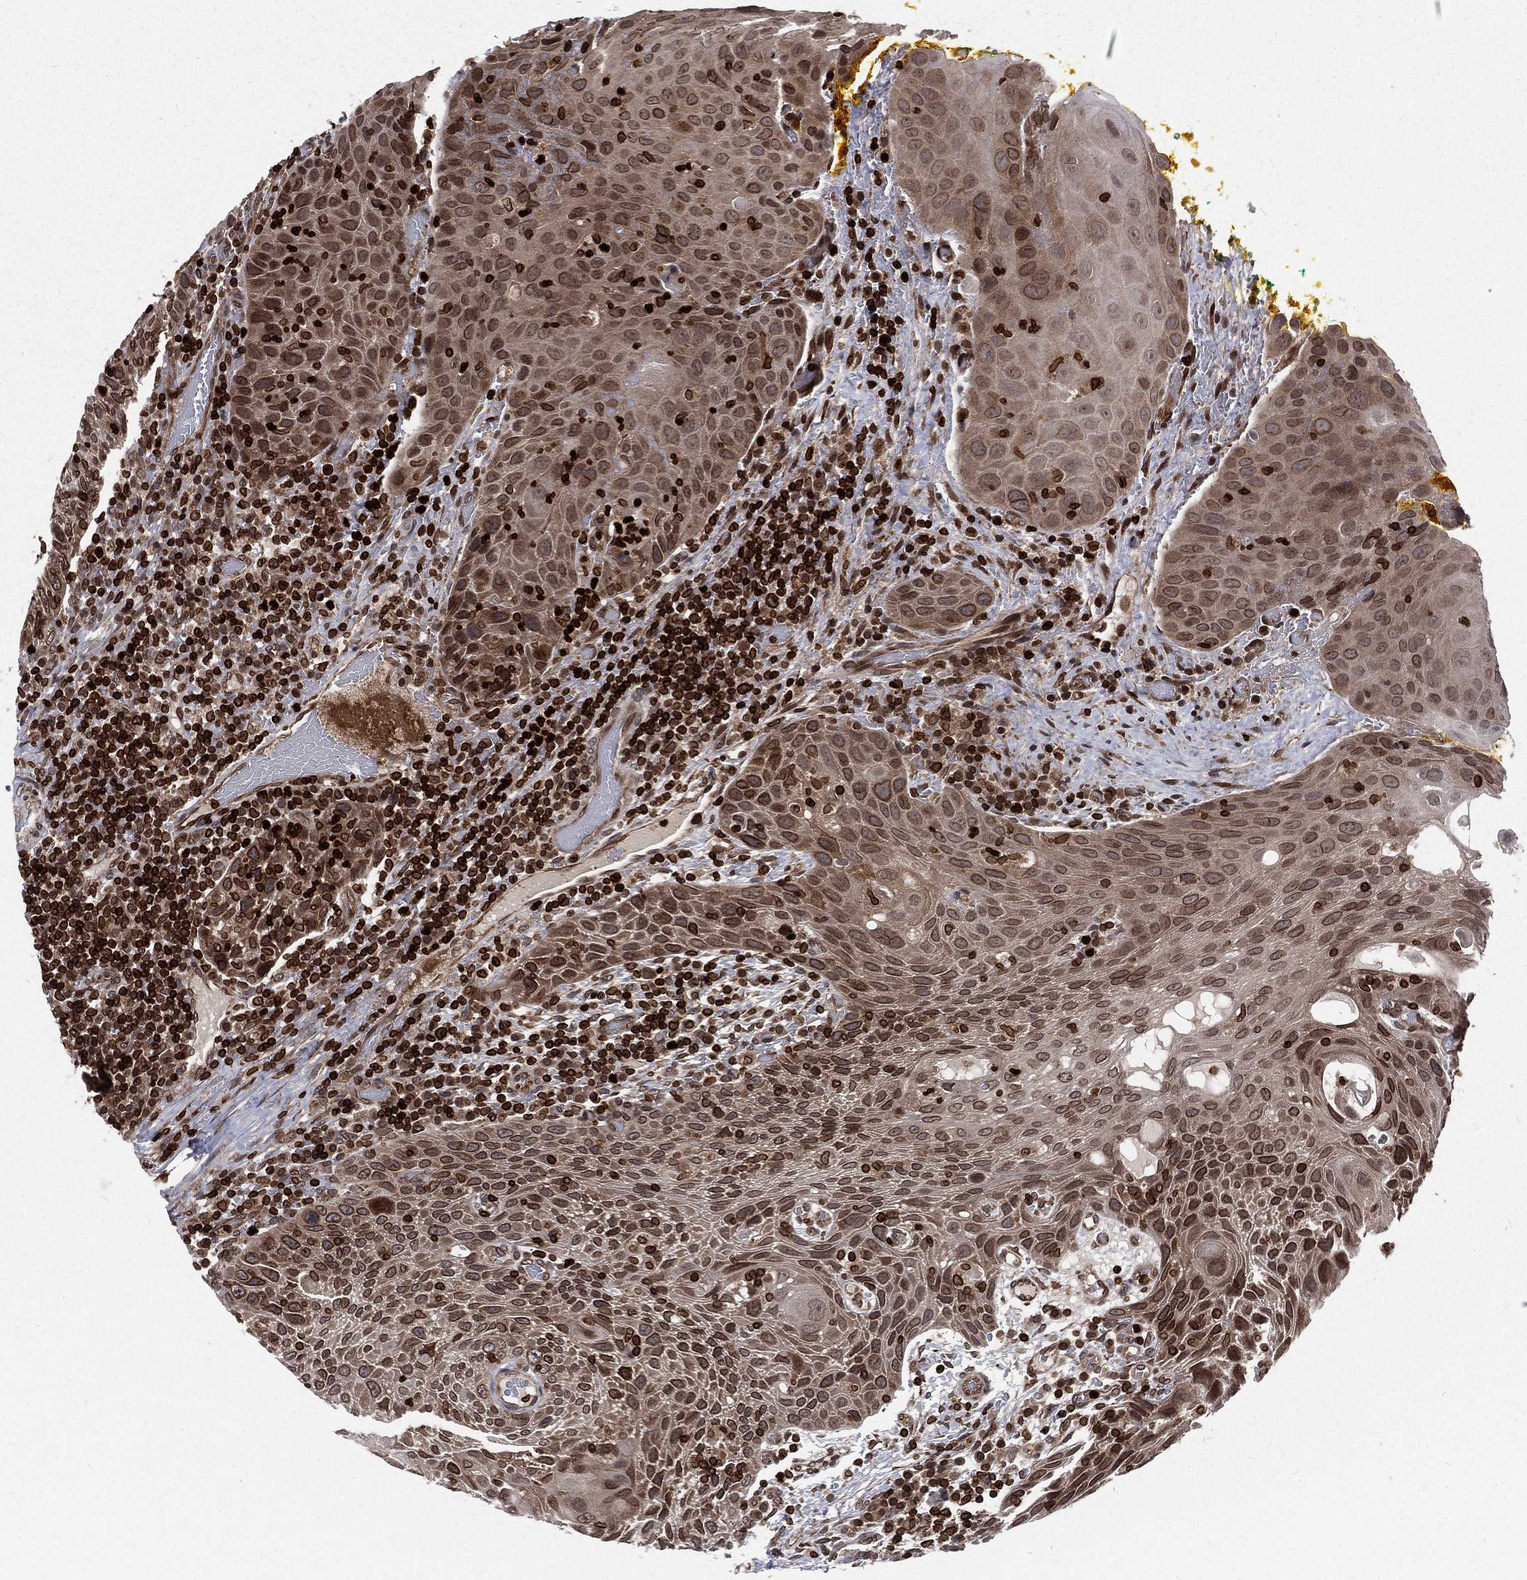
{"staining": {"intensity": "moderate", "quantity": "25%-75%", "location": "cytoplasmic/membranous,nuclear"}, "tissue": "head and neck cancer", "cell_type": "Tumor cells", "image_type": "cancer", "snomed": [{"axis": "morphology", "description": "Squamous cell carcinoma, NOS"}, {"axis": "topography", "description": "Head-Neck"}], "caption": "The image displays immunohistochemical staining of head and neck cancer (squamous cell carcinoma). There is moderate cytoplasmic/membranous and nuclear staining is present in about 25%-75% of tumor cells.", "gene": "LBR", "patient": {"sex": "male", "age": 69}}